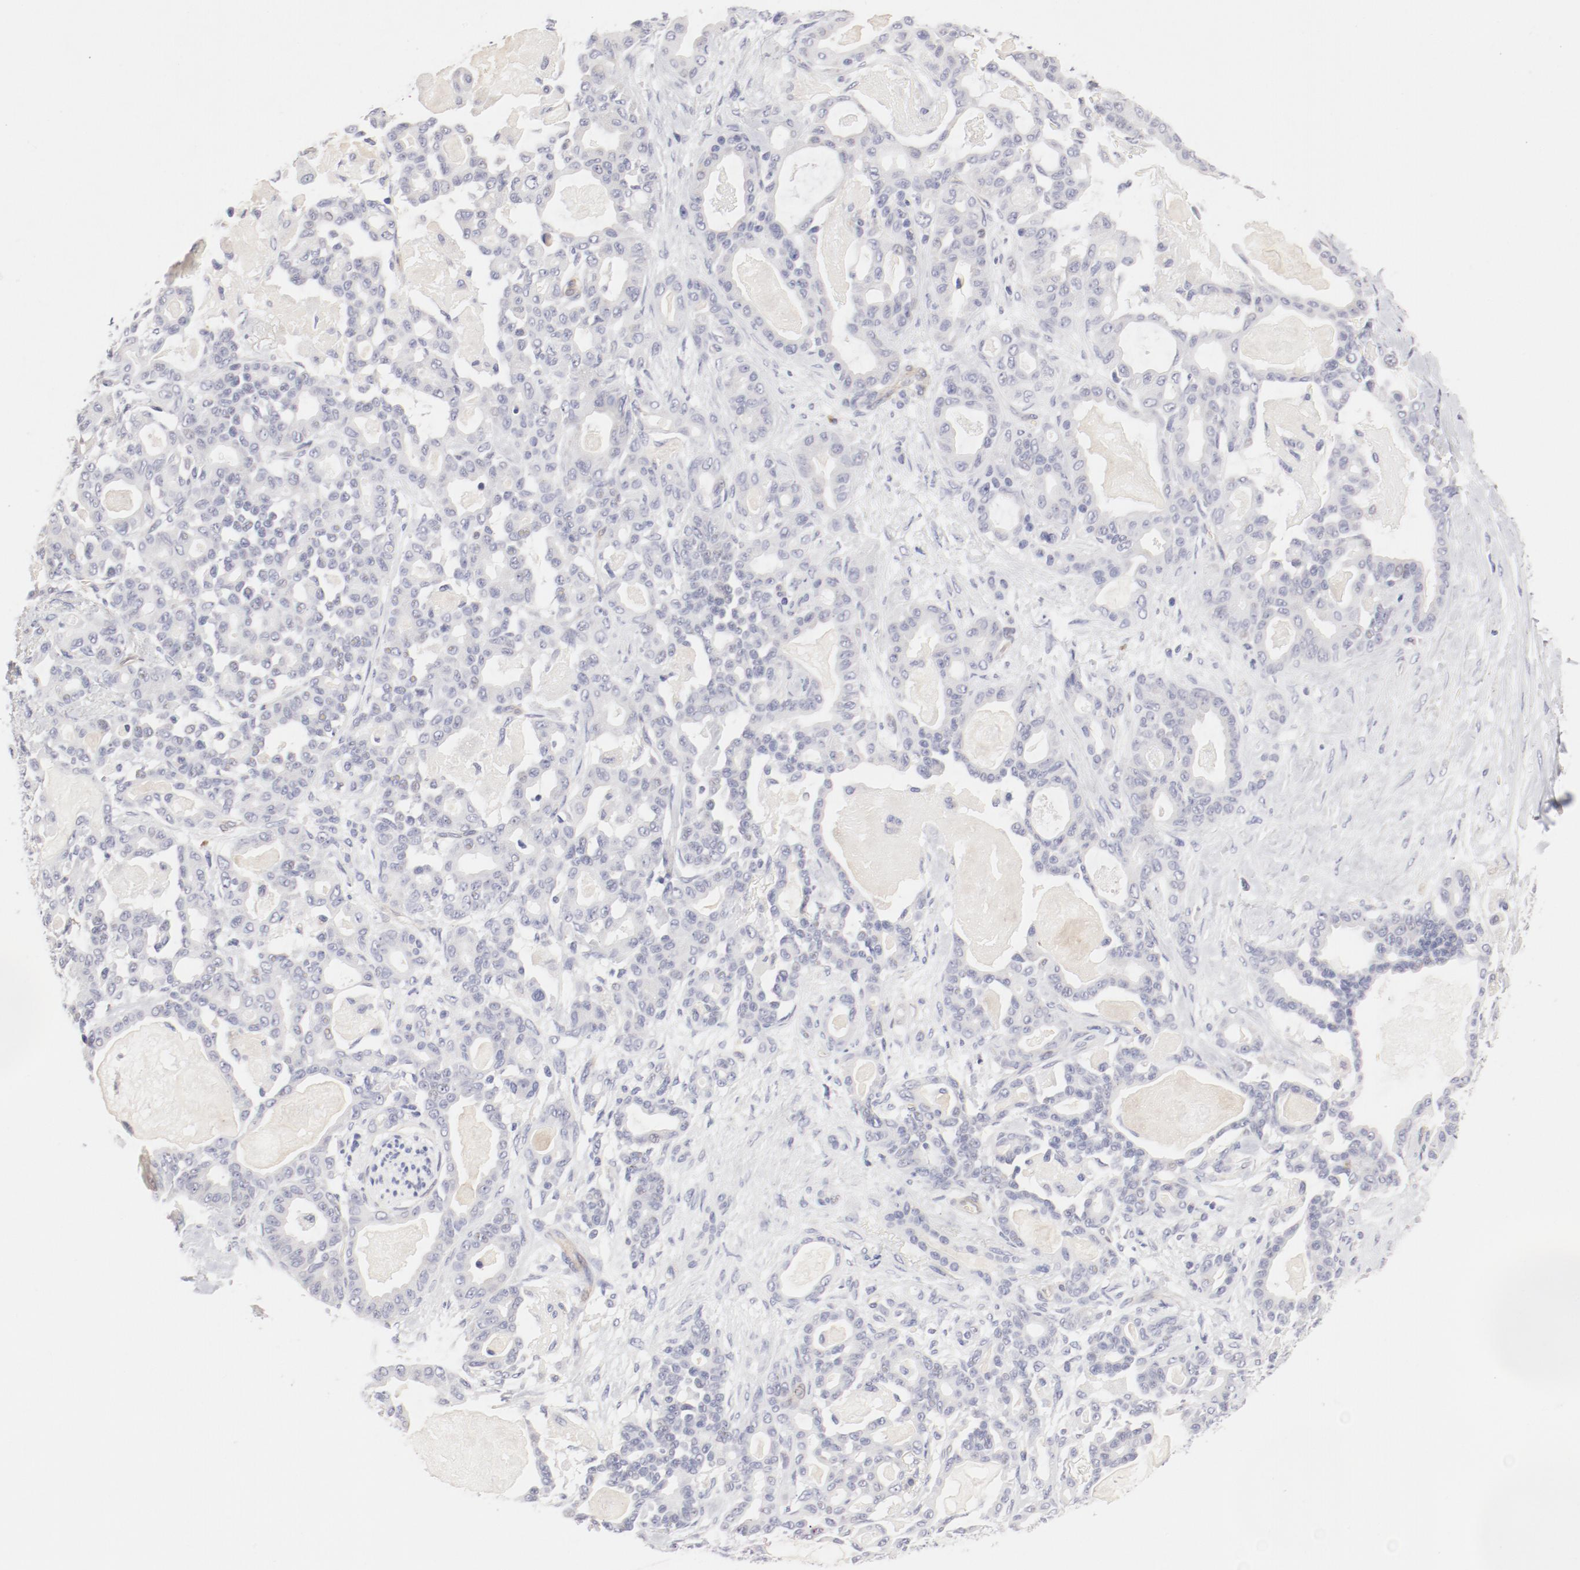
{"staining": {"intensity": "weak", "quantity": "<25%", "location": "cytoplasmic/membranous"}, "tissue": "pancreatic cancer", "cell_type": "Tumor cells", "image_type": "cancer", "snomed": [{"axis": "morphology", "description": "Adenocarcinoma, NOS"}, {"axis": "topography", "description": "Pancreas"}], "caption": "Tumor cells show no significant protein staining in adenocarcinoma (pancreatic). The staining is performed using DAB (3,3'-diaminobenzidine) brown chromogen with nuclei counter-stained in using hematoxylin.", "gene": "LAX1", "patient": {"sex": "male", "age": 63}}